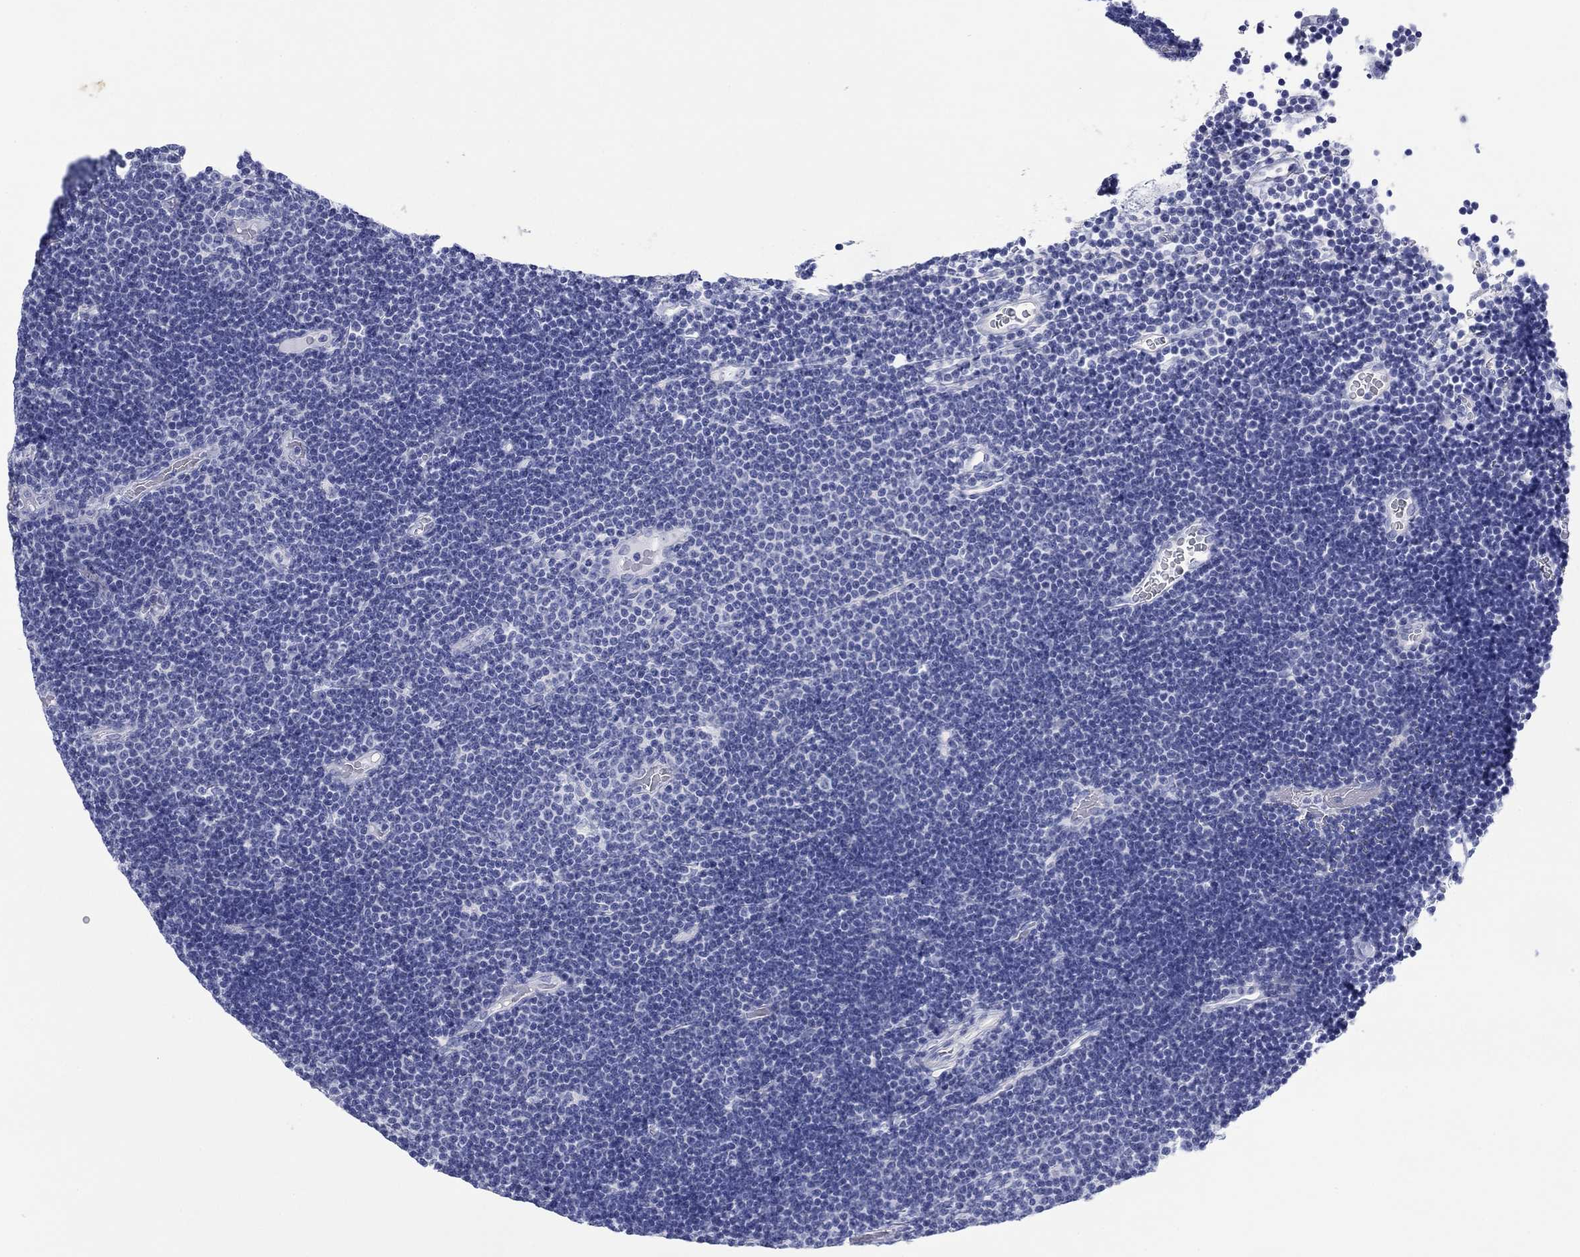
{"staining": {"intensity": "negative", "quantity": "none", "location": "none"}, "tissue": "lymphoma", "cell_type": "Tumor cells", "image_type": "cancer", "snomed": [{"axis": "morphology", "description": "Malignant lymphoma, non-Hodgkin's type, Low grade"}, {"axis": "topography", "description": "Brain"}], "caption": "Tumor cells are negative for brown protein staining in low-grade malignant lymphoma, non-Hodgkin's type.", "gene": "ATP1B1", "patient": {"sex": "female", "age": 66}}